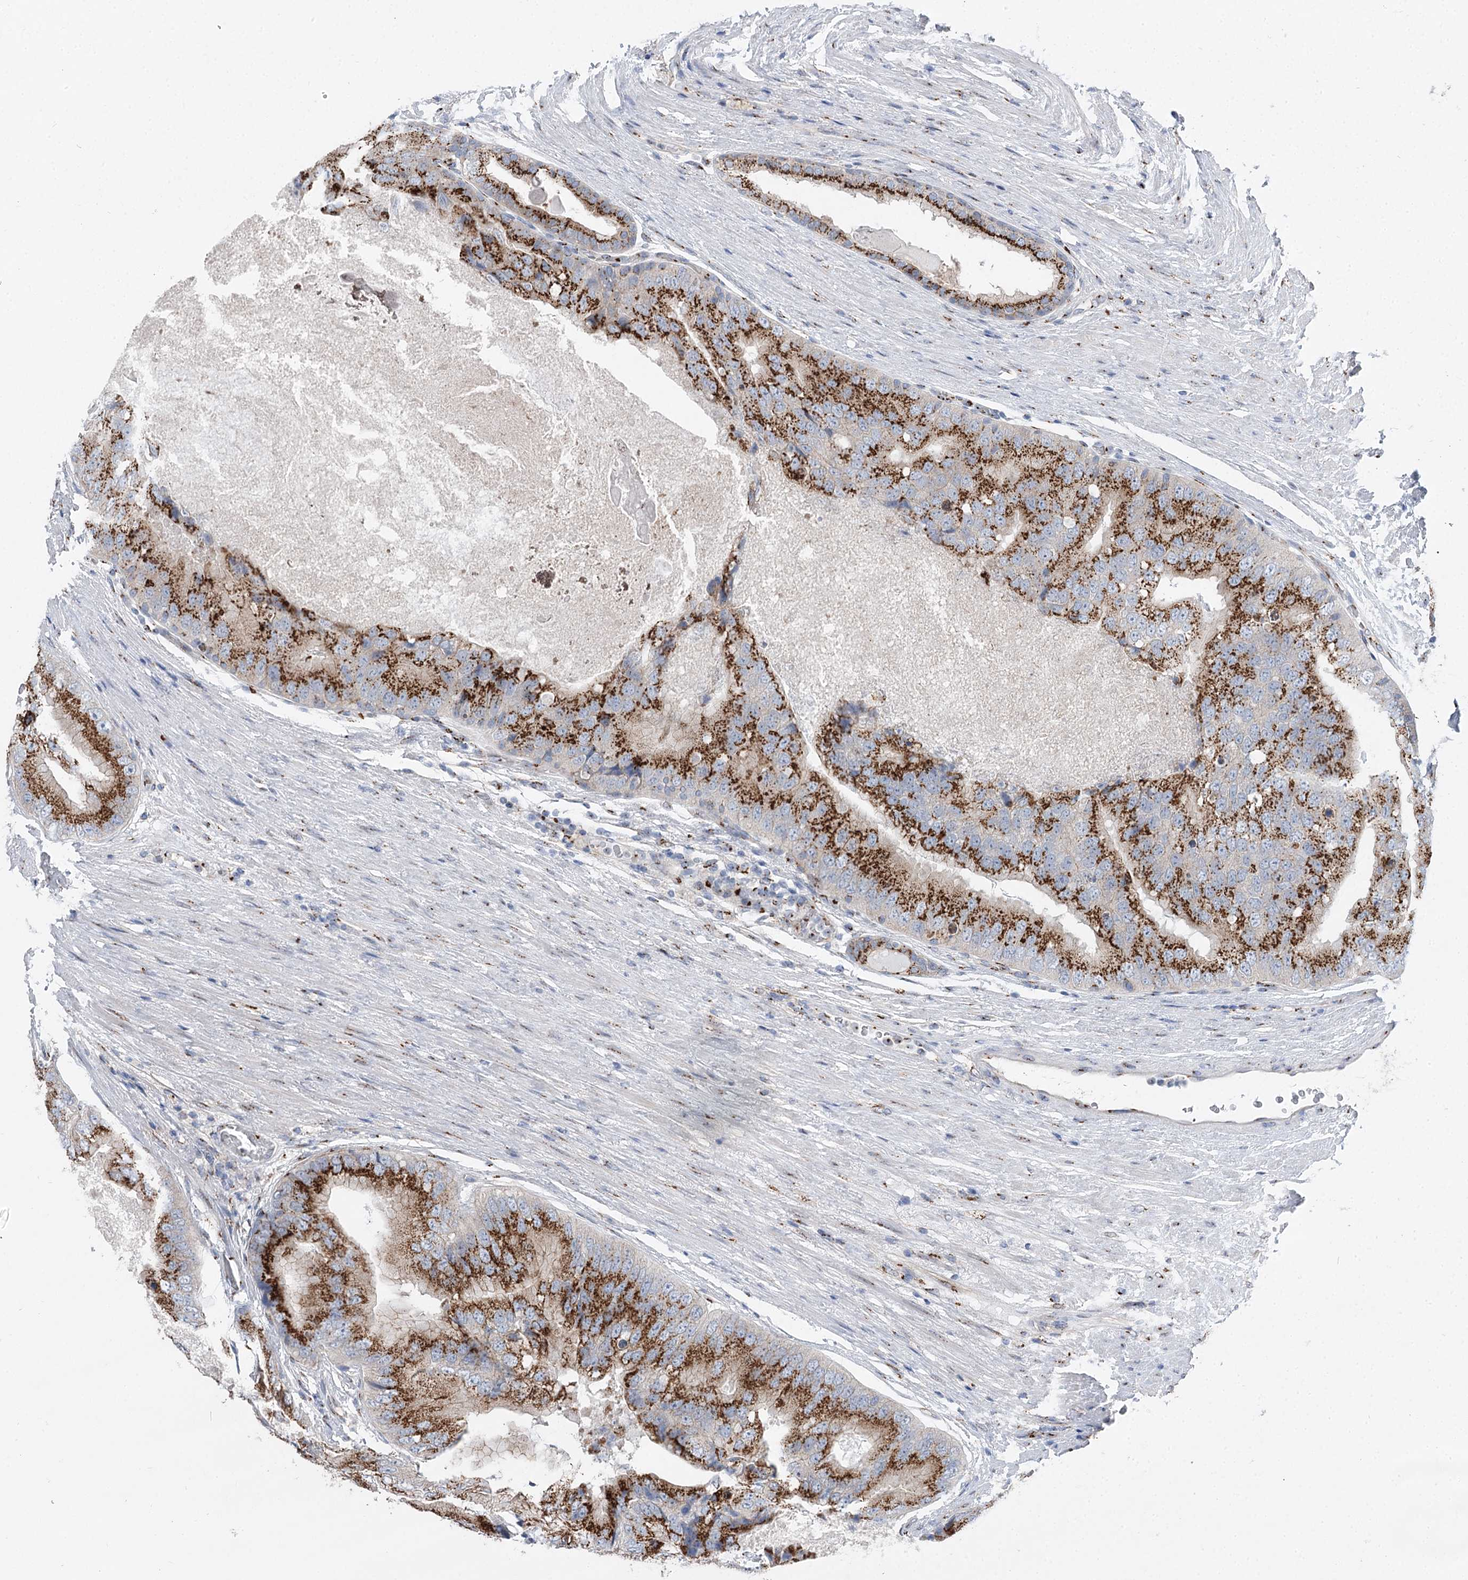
{"staining": {"intensity": "strong", "quantity": ">75%", "location": "cytoplasmic/membranous"}, "tissue": "prostate cancer", "cell_type": "Tumor cells", "image_type": "cancer", "snomed": [{"axis": "morphology", "description": "Adenocarcinoma, High grade"}, {"axis": "topography", "description": "Prostate"}], "caption": "Prostate high-grade adenocarcinoma stained with a brown dye shows strong cytoplasmic/membranous positive staining in about >75% of tumor cells.", "gene": "TMEM165", "patient": {"sex": "male", "age": 70}}